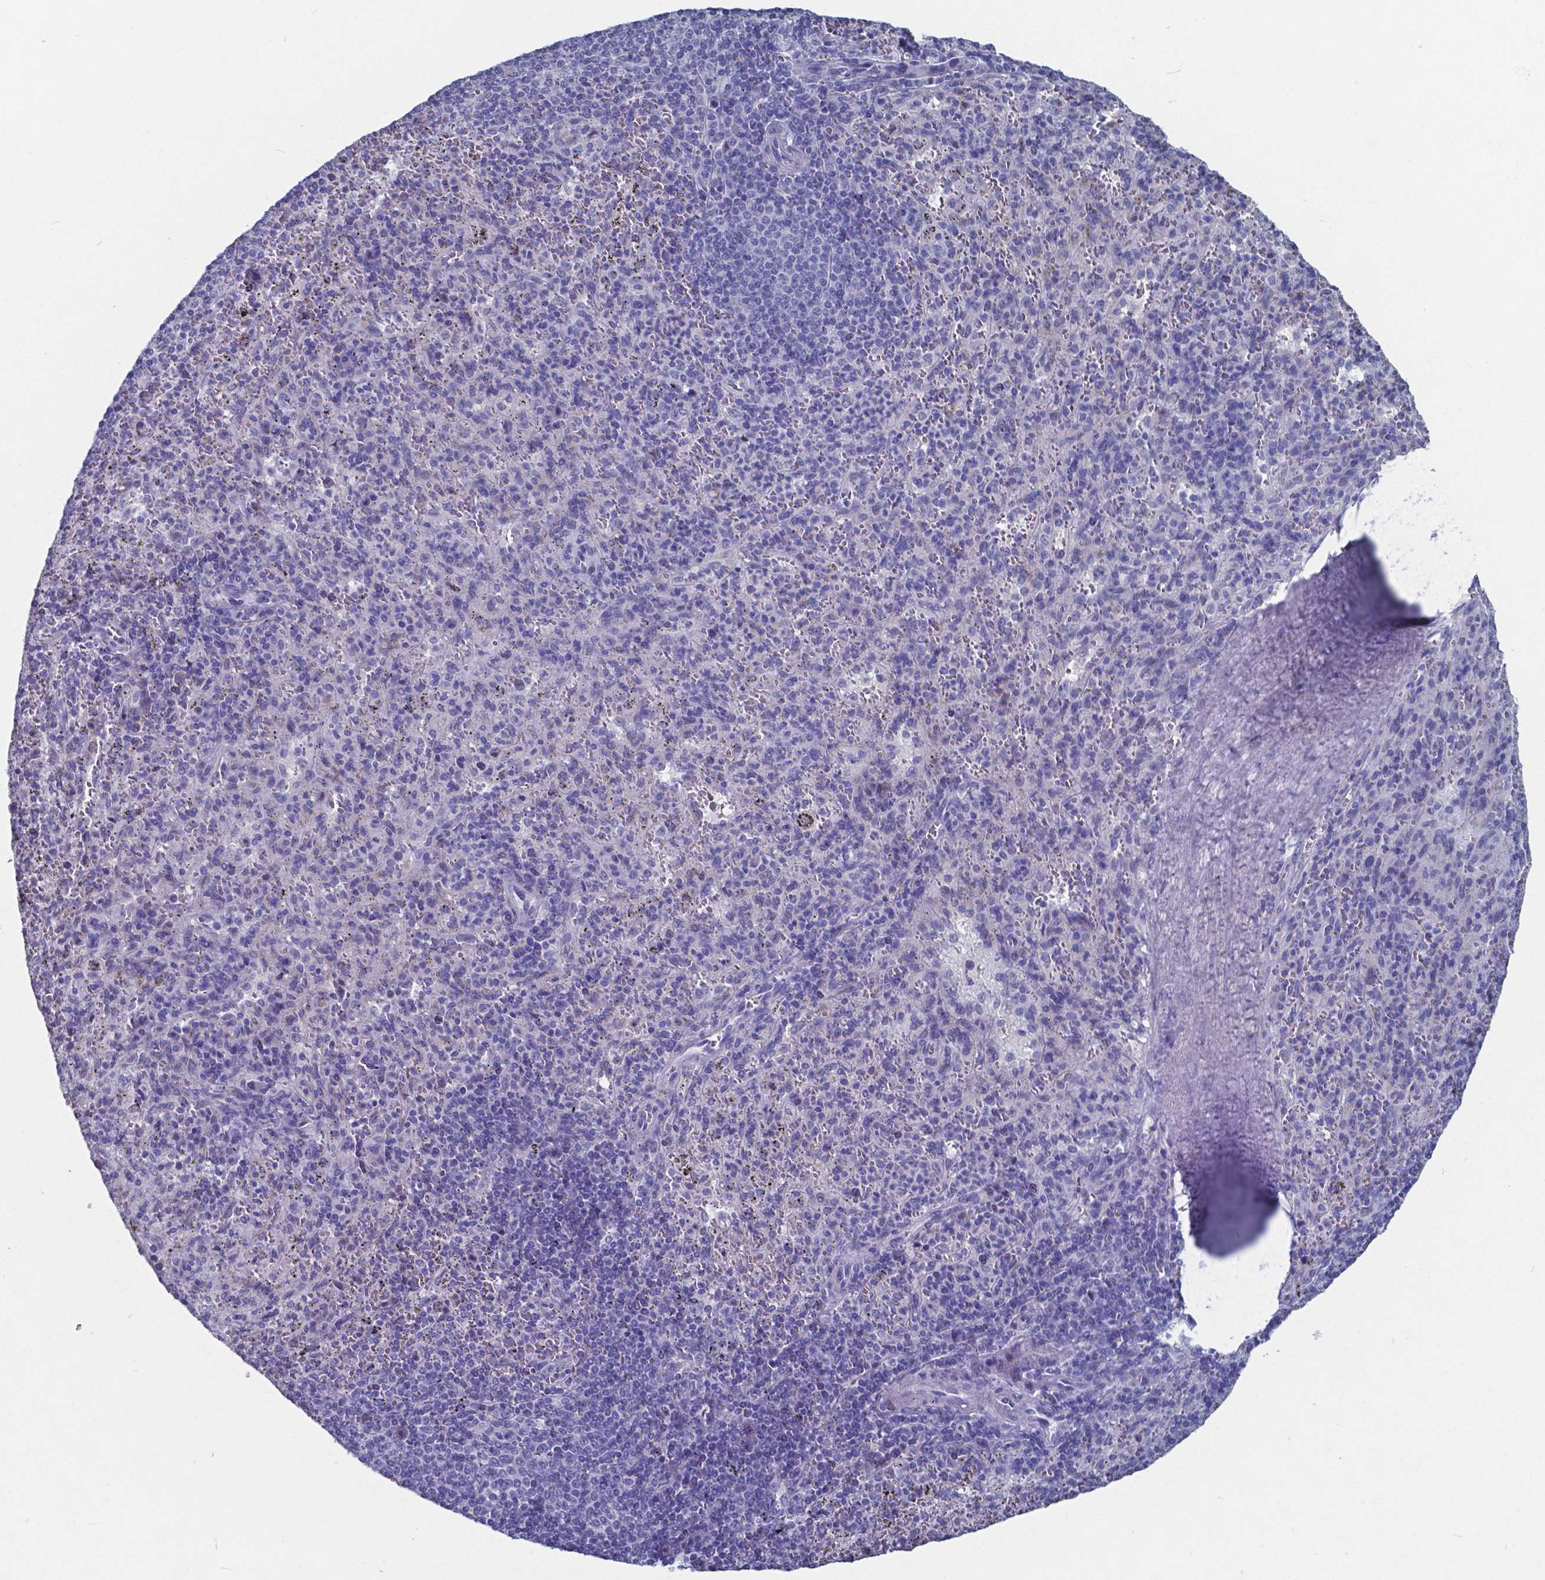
{"staining": {"intensity": "negative", "quantity": "none", "location": "none"}, "tissue": "spleen", "cell_type": "Cells in red pulp", "image_type": "normal", "snomed": [{"axis": "morphology", "description": "Normal tissue, NOS"}, {"axis": "topography", "description": "Spleen"}], "caption": "A micrograph of spleen stained for a protein exhibits no brown staining in cells in red pulp. Nuclei are stained in blue.", "gene": "TTR", "patient": {"sex": "male", "age": 57}}